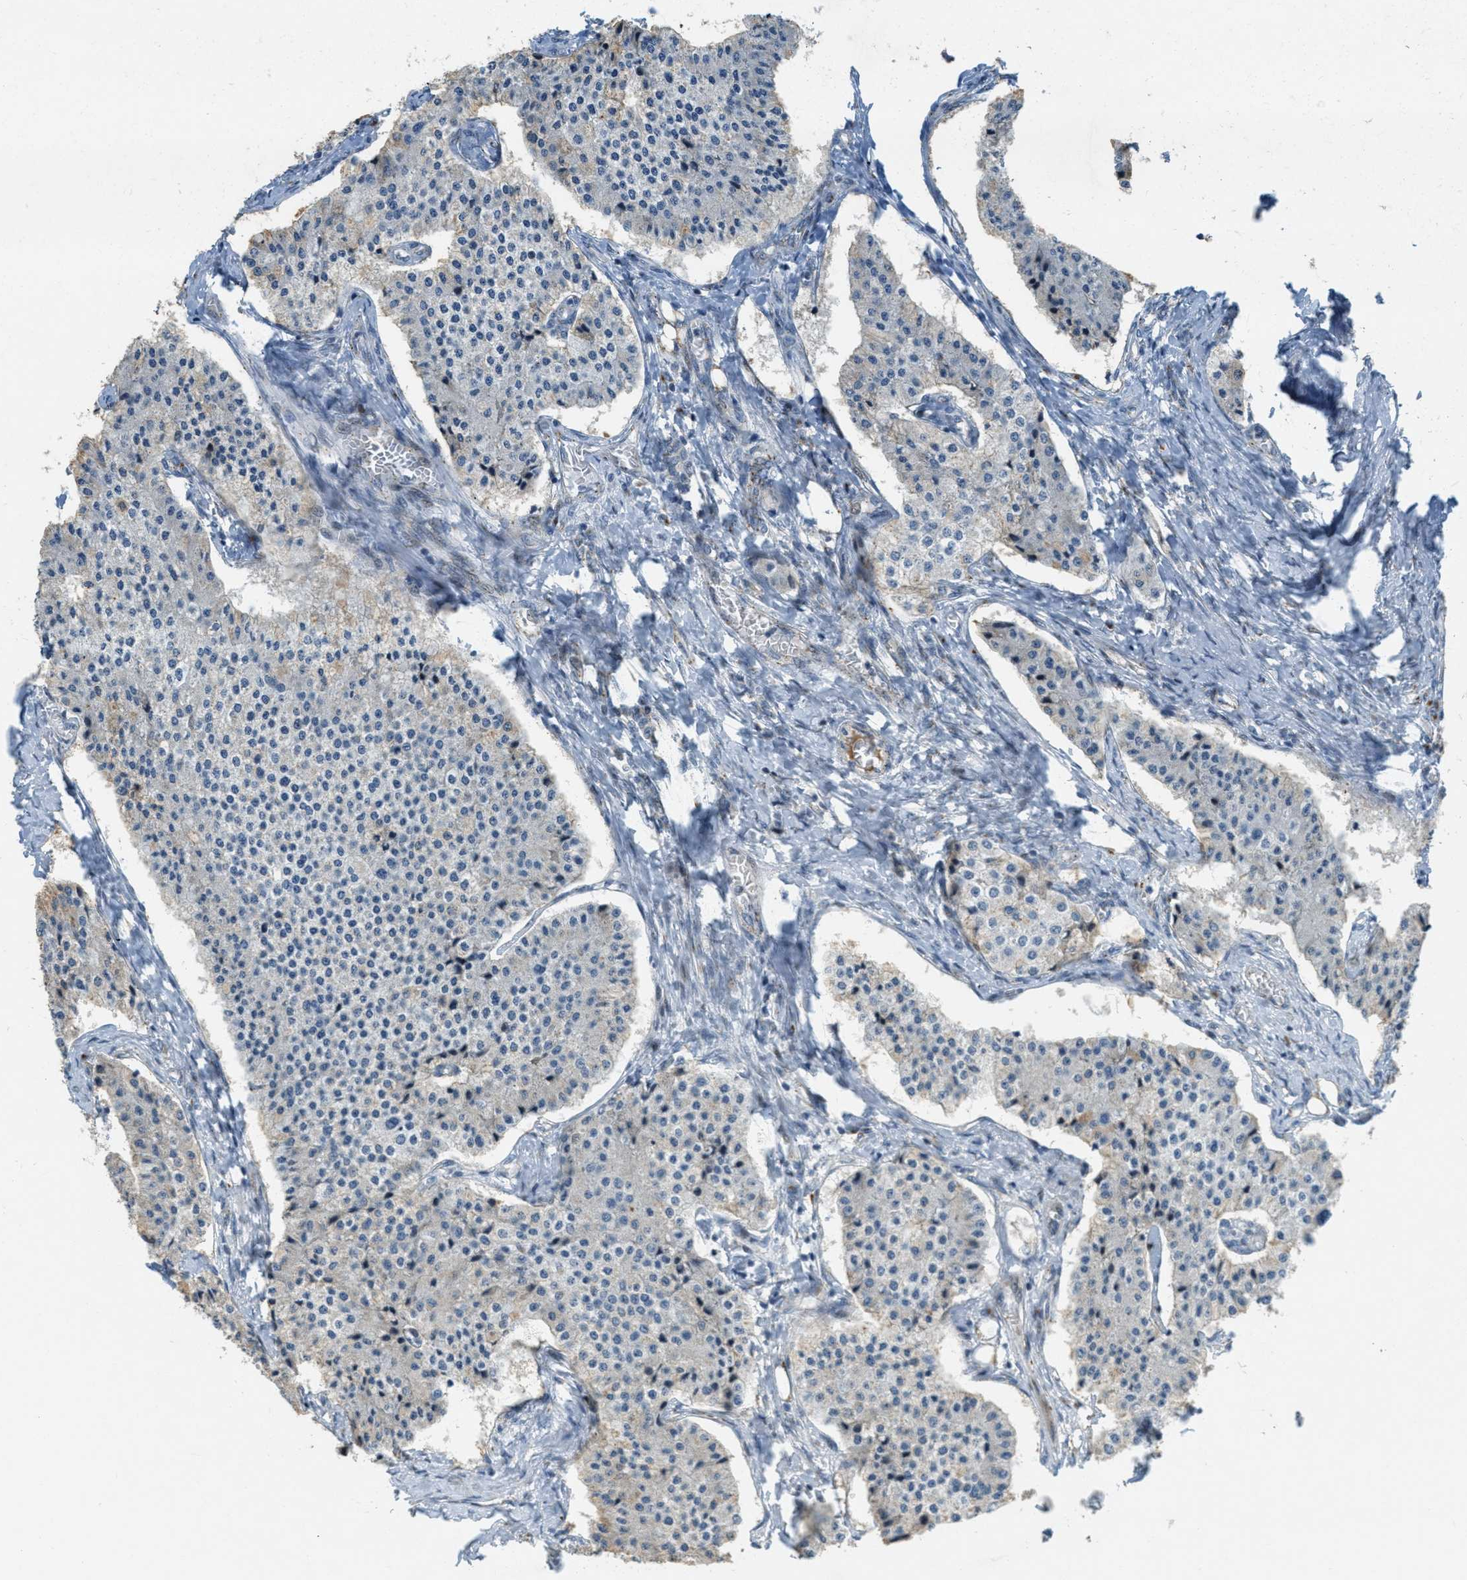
{"staining": {"intensity": "negative", "quantity": "none", "location": "none"}, "tissue": "carcinoid", "cell_type": "Tumor cells", "image_type": "cancer", "snomed": [{"axis": "morphology", "description": "Carcinoid, malignant, NOS"}, {"axis": "topography", "description": "Colon"}], "caption": "Protein analysis of malignant carcinoid displays no significant staining in tumor cells. (DAB (3,3'-diaminobenzidine) immunohistochemistry (IHC), high magnification).", "gene": "ZFPL1", "patient": {"sex": "female", "age": 52}}